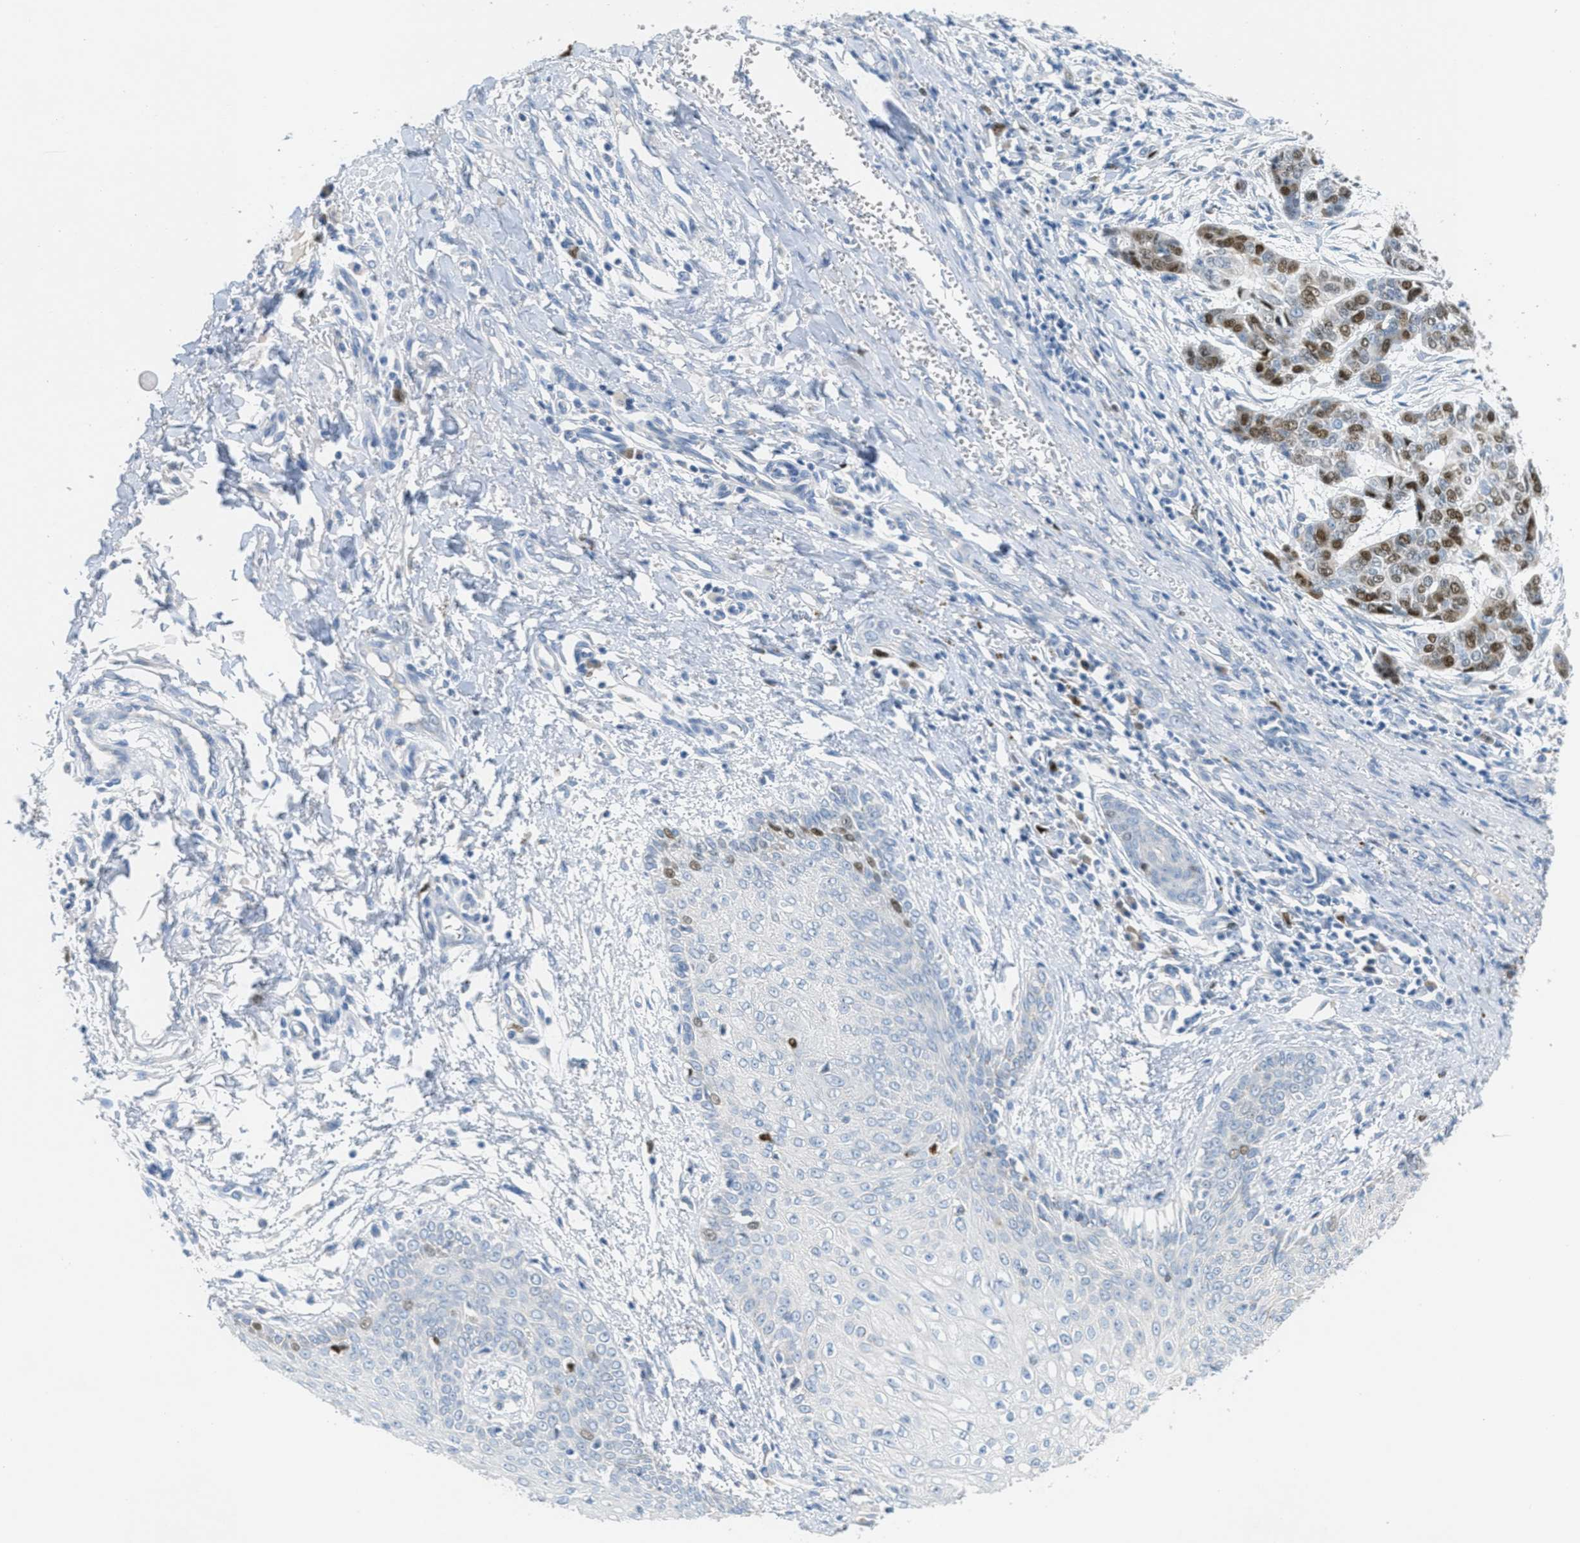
{"staining": {"intensity": "moderate", "quantity": "<25%", "location": "nuclear"}, "tissue": "skin cancer", "cell_type": "Tumor cells", "image_type": "cancer", "snomed": [{"axis": "morphology", "description": "Basal cell carcinoma"}, {"axis": "topography", "description": "Skin"}], "caption": "IHC of skin cancer shows low levels of moderate nuclear positivity in about <25% of tumor cells.", "gene": "ORC6", "patient": {"sex": "female", "age": 64}}